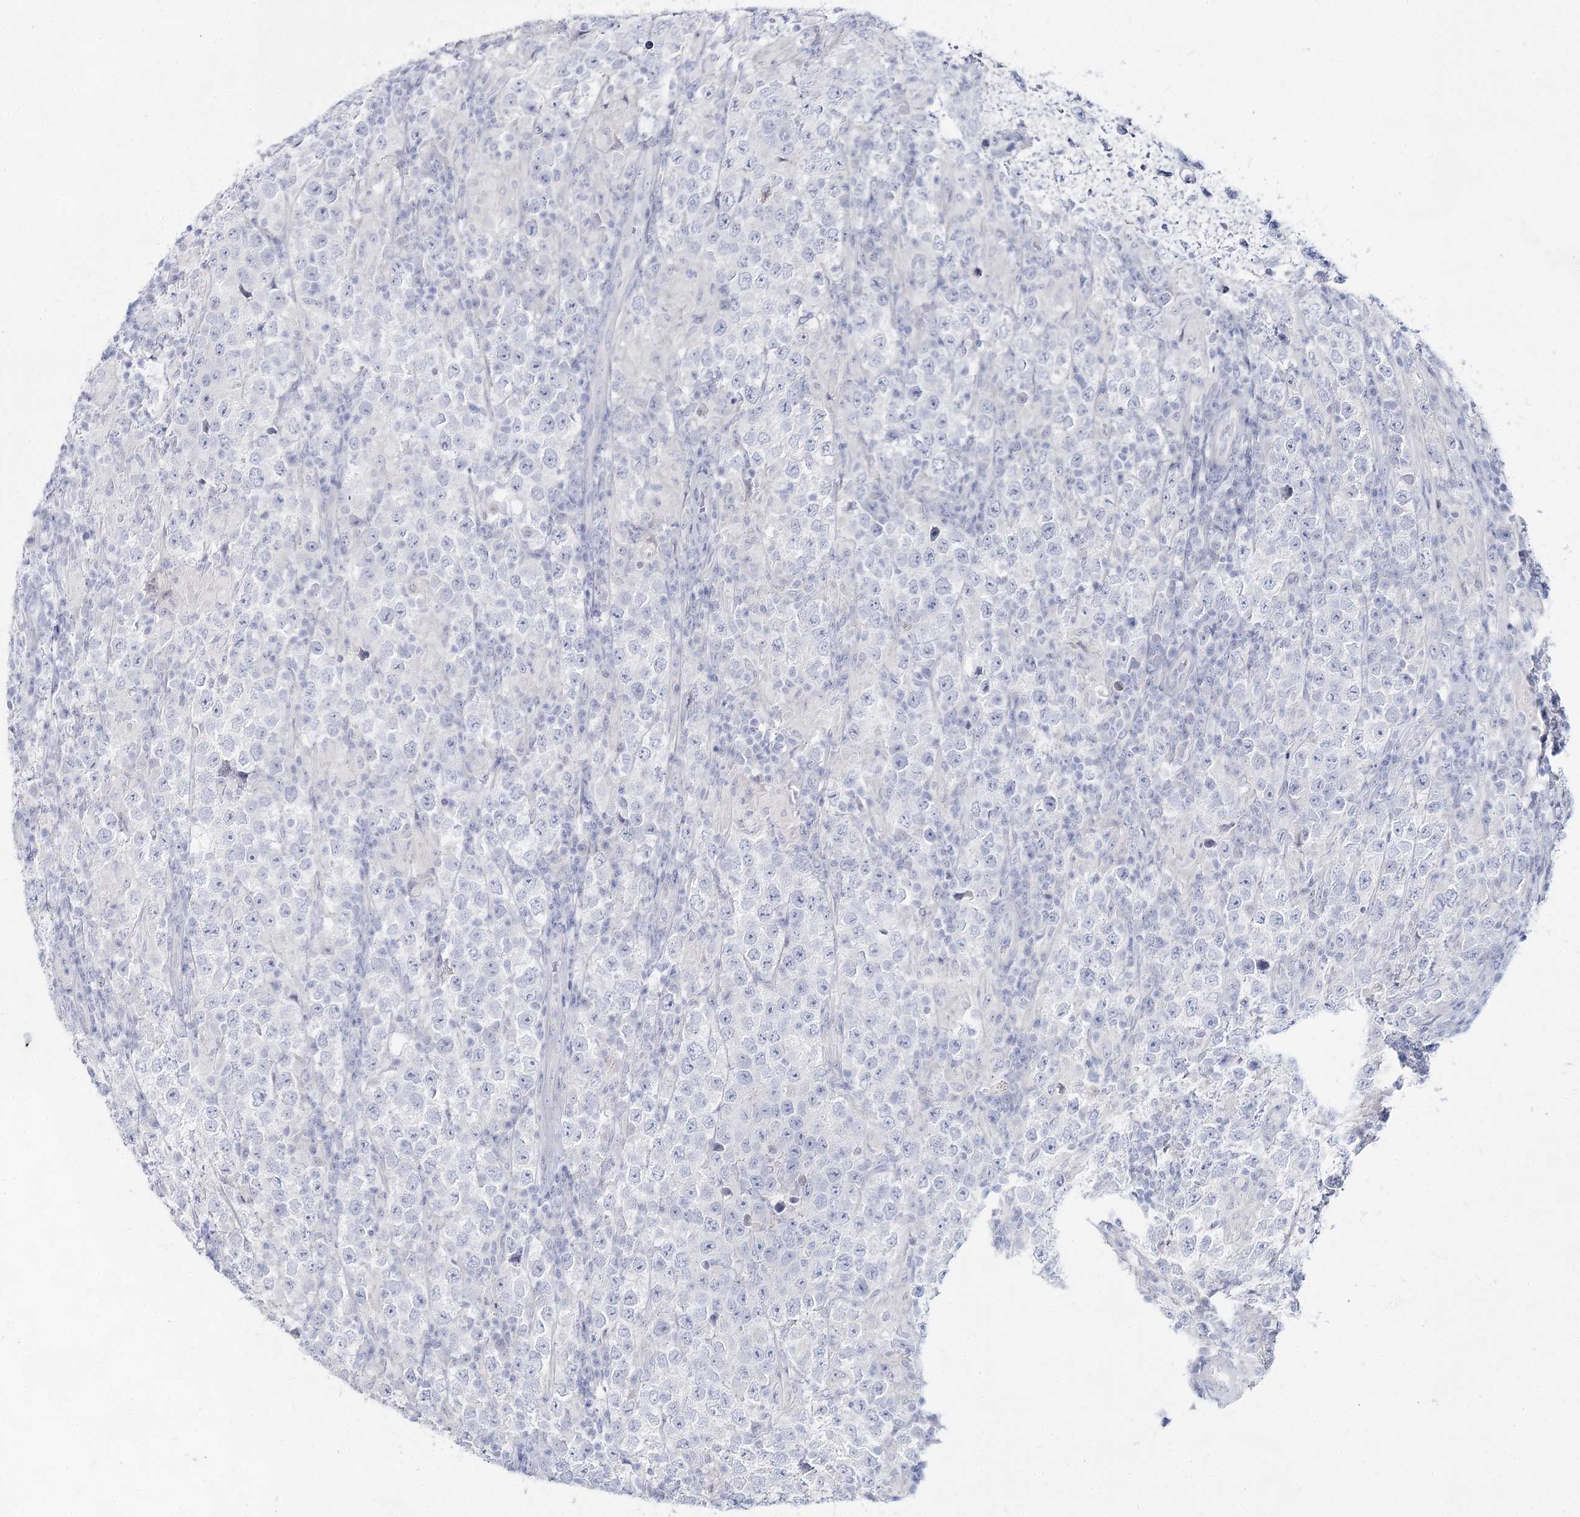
{"staining": {"intensity": "negative", "quantity": "none", "location": "none"}, "tissue": "testis cancer", "cell_type": "Tumor cells", "image_type": "cancer", "snomed": [{"axis": "morphology", "description": "Normal tissue, NOS"}, {"axis": "morphology", "description": "Urothelial carcinoma, High grade"}, {"axis": "morphology", "description": "Seminoma, NOS"}, {"axis": "morphology", "description": "Carcinoma, Embryonal, NOS"}, {"axis": "topography", "description": "Urinary bladder"}, {"axis": "topography", "description": "Testis"}], "caption": "Immunohistochemistry (IHC) photomicrograph of human testis cancer (urothelial carcinoma (high-grade)) stained for a protein (brown), which reveals no expression in tumor cells. Brightfield microscopy of immunohistochemistry stained with DAB (3,3'-diaminobenzidine) (brown) and hematoxylin (blue), captured at high magnification.", "gene": "SLC17A2", "patient": {"sex": "male", "age": 41}}